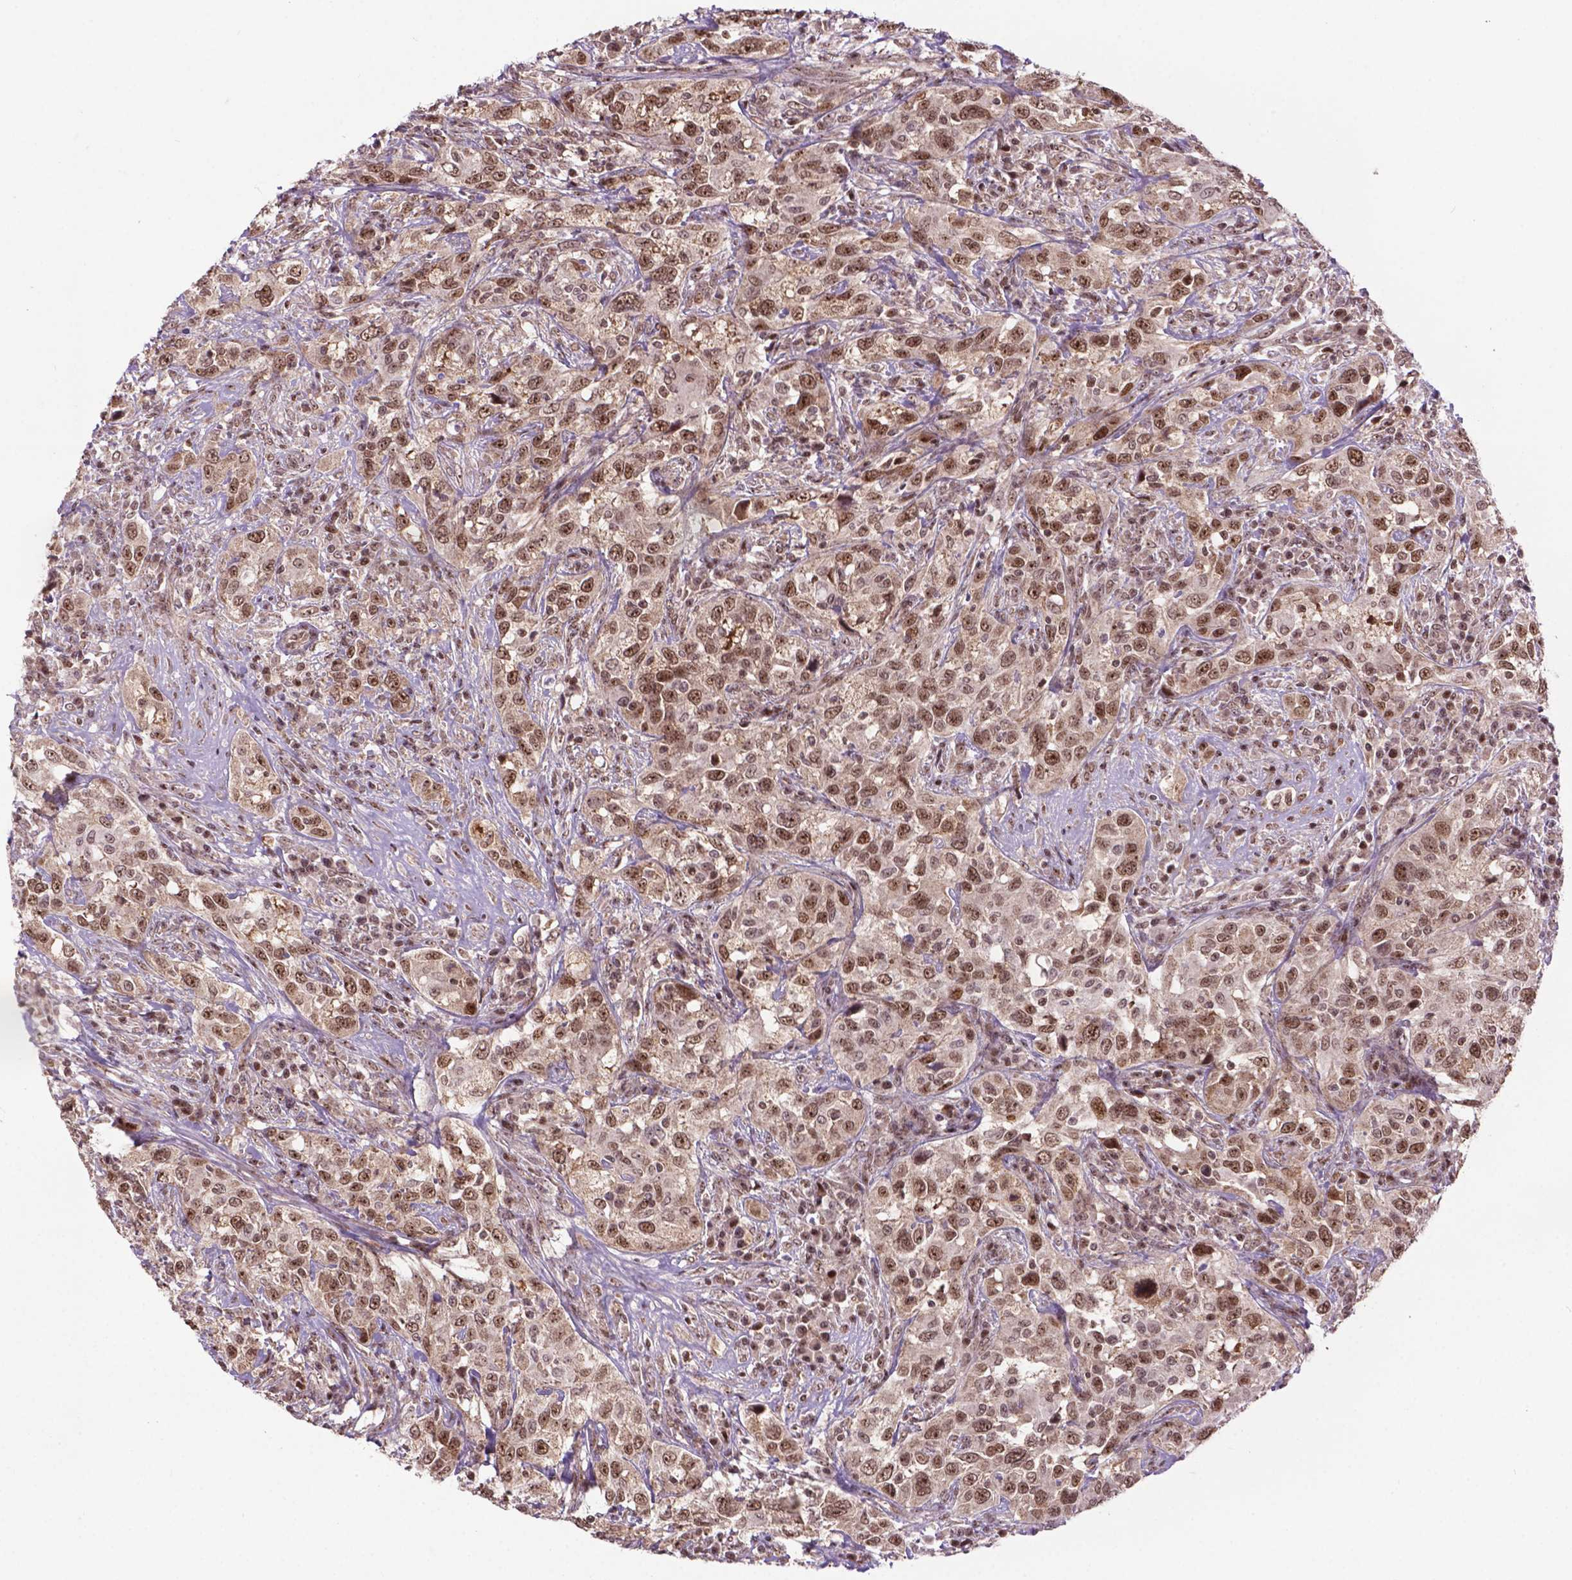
{"staining": {"intensity": "moderate", "quantity": ">75%", "location": "nuclear"}, "tissue": "urothelial cancer", "cell_type": "Tumor cells", "image_type": "cancer", "snomed": [{"axis": "morphology", "description": "Urothelial carcinoma, NOS"}, {"axis": "morphology", "description": "Urothelial carcinoma, High grade"}, {"axis": "topography", "description": "Urinary bladder"}], "caption": "Human high-grade urothelial carcinoma stained with a brown dye displays moderate nuclear positive positivity in about >75% of tumor cells.", "gene": "CSNK2A1", "patient": {"sex": "female", "age": 64}}